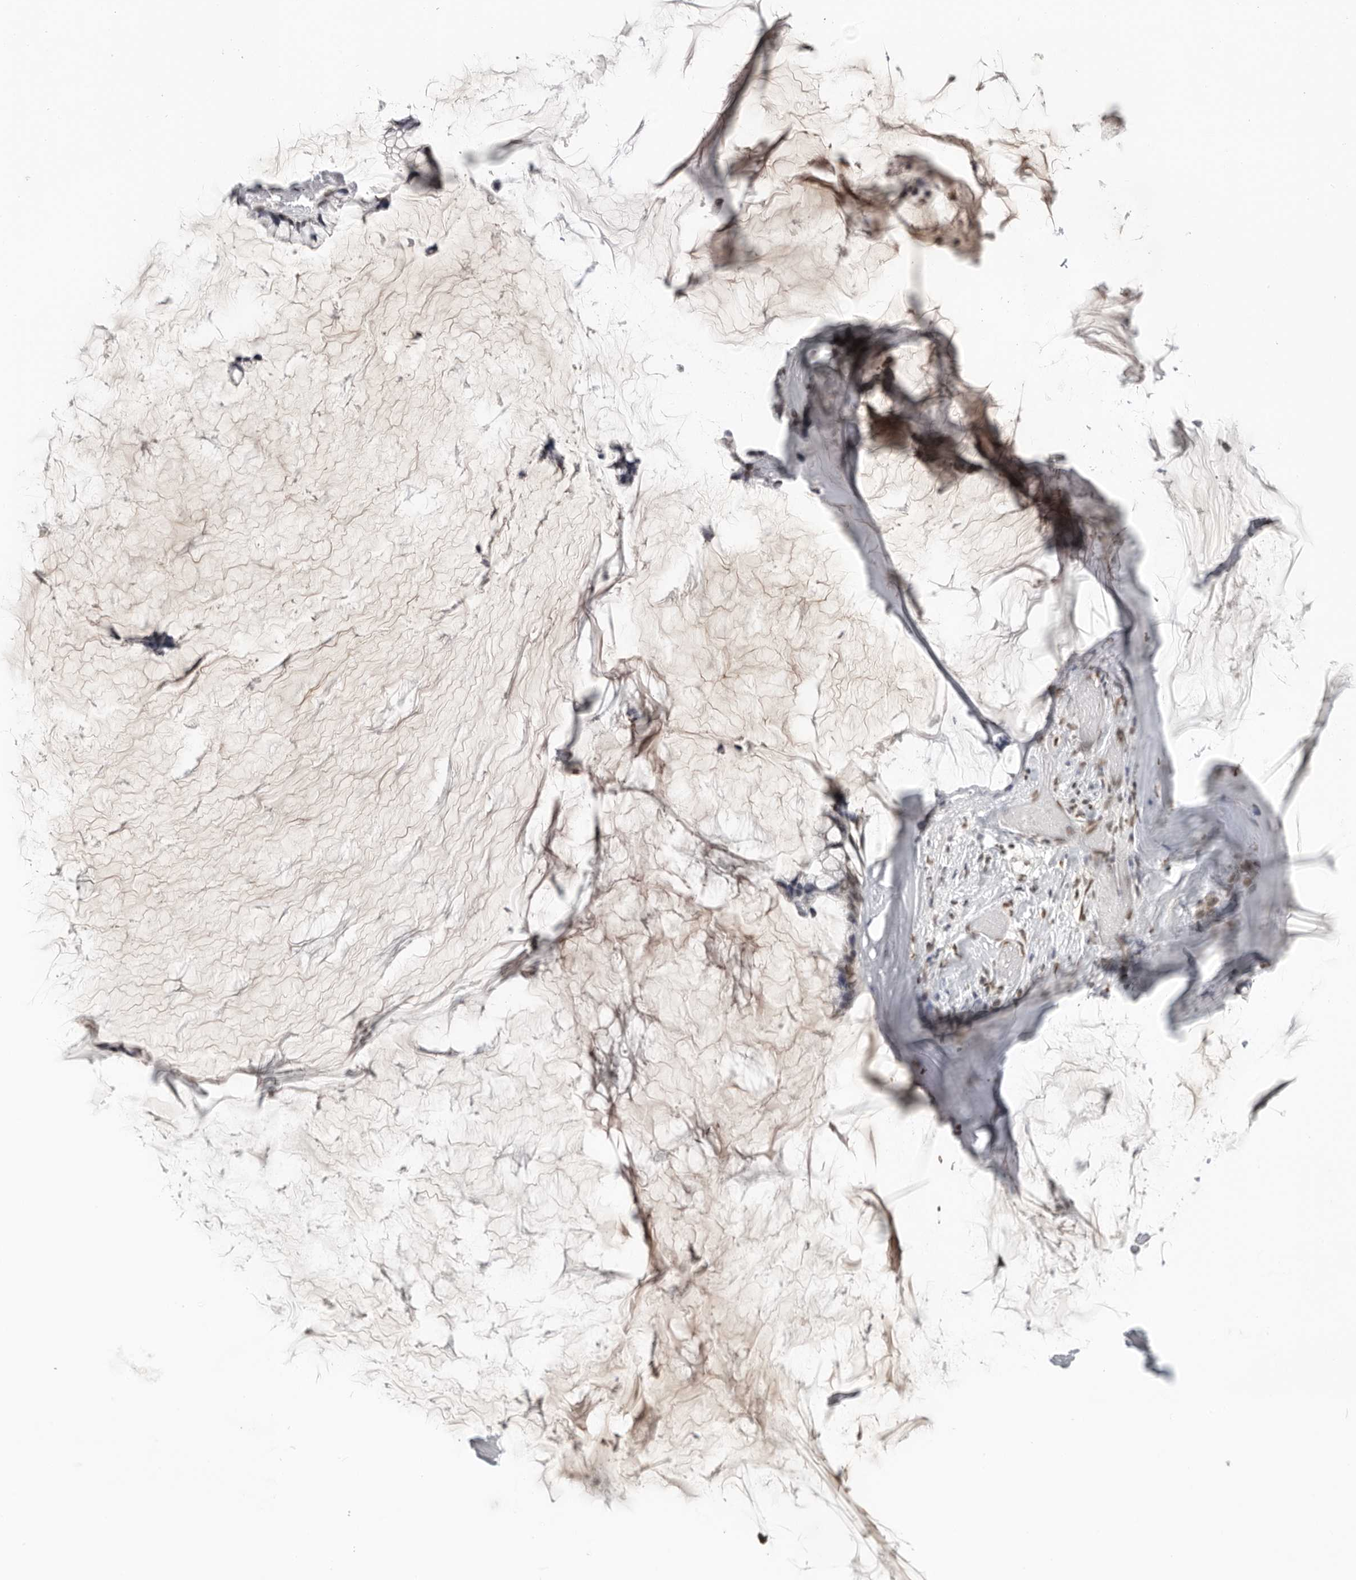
{"staining": {"intensity": "negative", "quantity": "none", "location": "none"}, "tissue": "ovarian cancer", "cell_type": "Tumor cells", "image_type": "cancer", "snomed": [{"axis": "morphology", "description": "Cystadenocarcinoma, mucinous, NOS"}, {"axis": "topography", "description": "Ovary"}], "caption": "Human ovarian cancer (mucinous cystadenocarcinoma) stained for a protein using IHC reveals no staining in tumor cells.", "gene": "RPA2", "patient": {"sex": "female", "age": 39}}